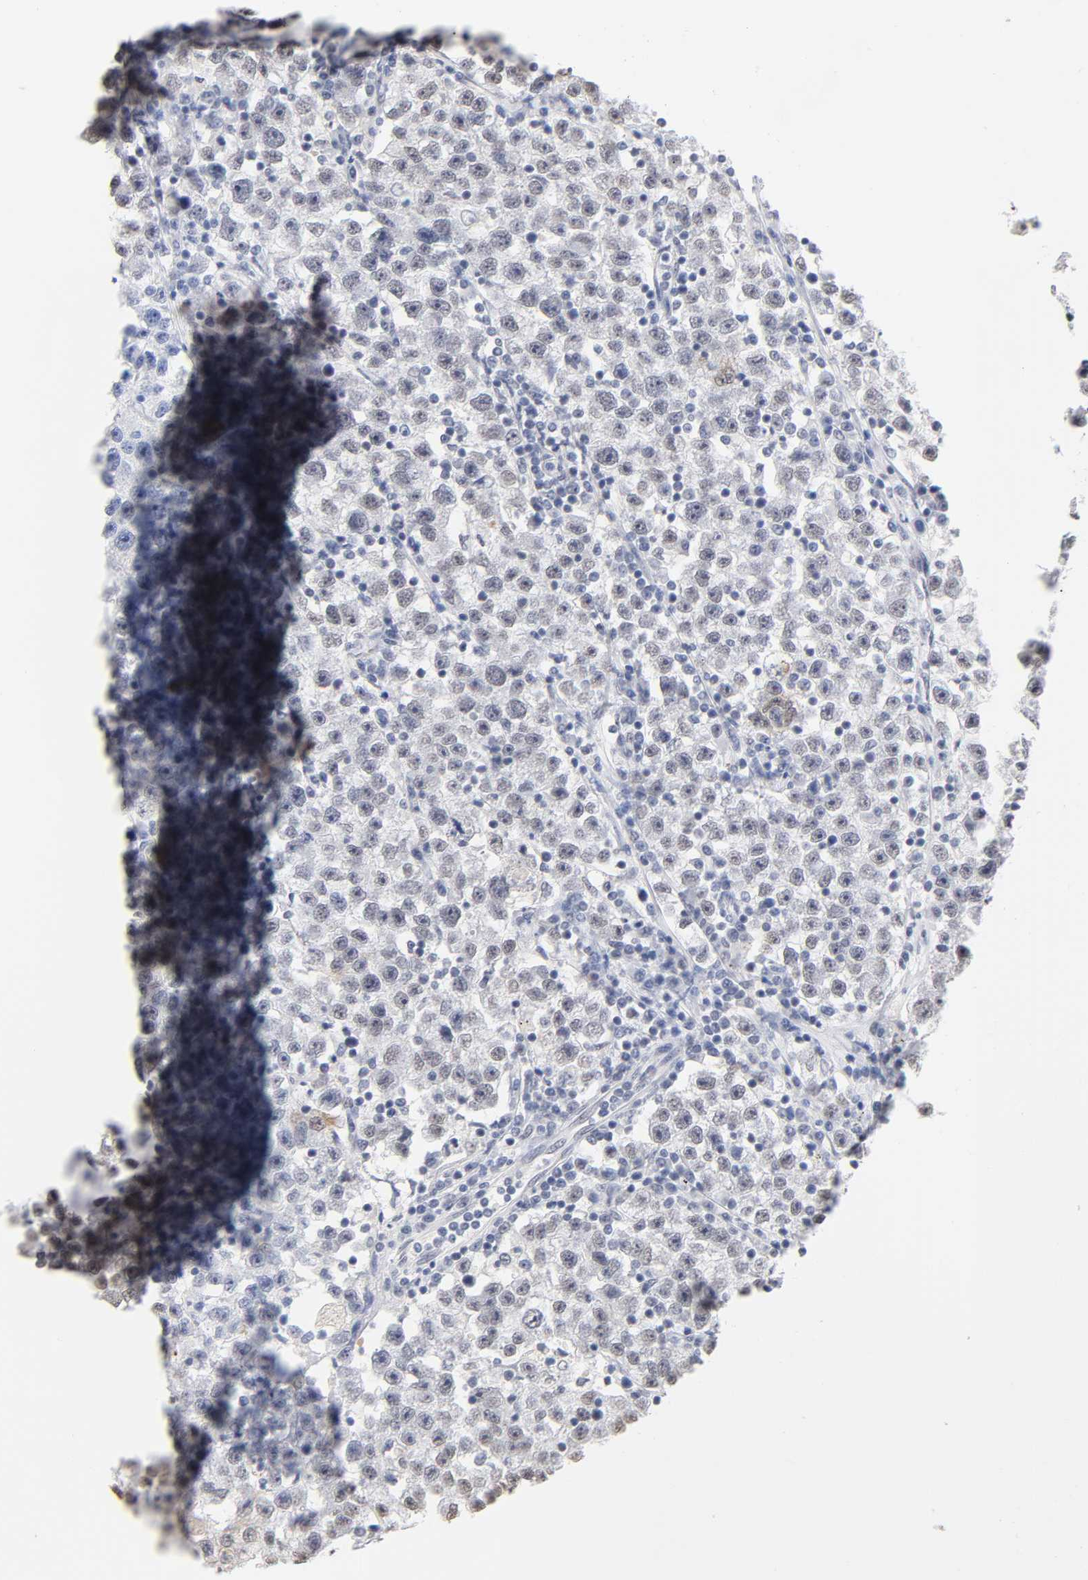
{"staining": {"intensity": "weak", "quantity": "25%-75%", "location": "nuclear"}, "tissue": "testis cancer", "cell_type": "Tumor cells", "image_type": "cancer", "snomed": [{"axis": "morphology", "description": "Seminoma, NOS"}, {"axis": "topography", "description": "Testis"}], "caption": "IHC micrograph of neoplastic tissue: human testis seminoma stained using immunohistochemistry (IHC) displays low levels of weak protein expression localized specifically in the nuclear of tumor cells, appearing as a nuclear brown color.", "gene": "CRABP2", "patient": {"sex": "male", "age": 22}}